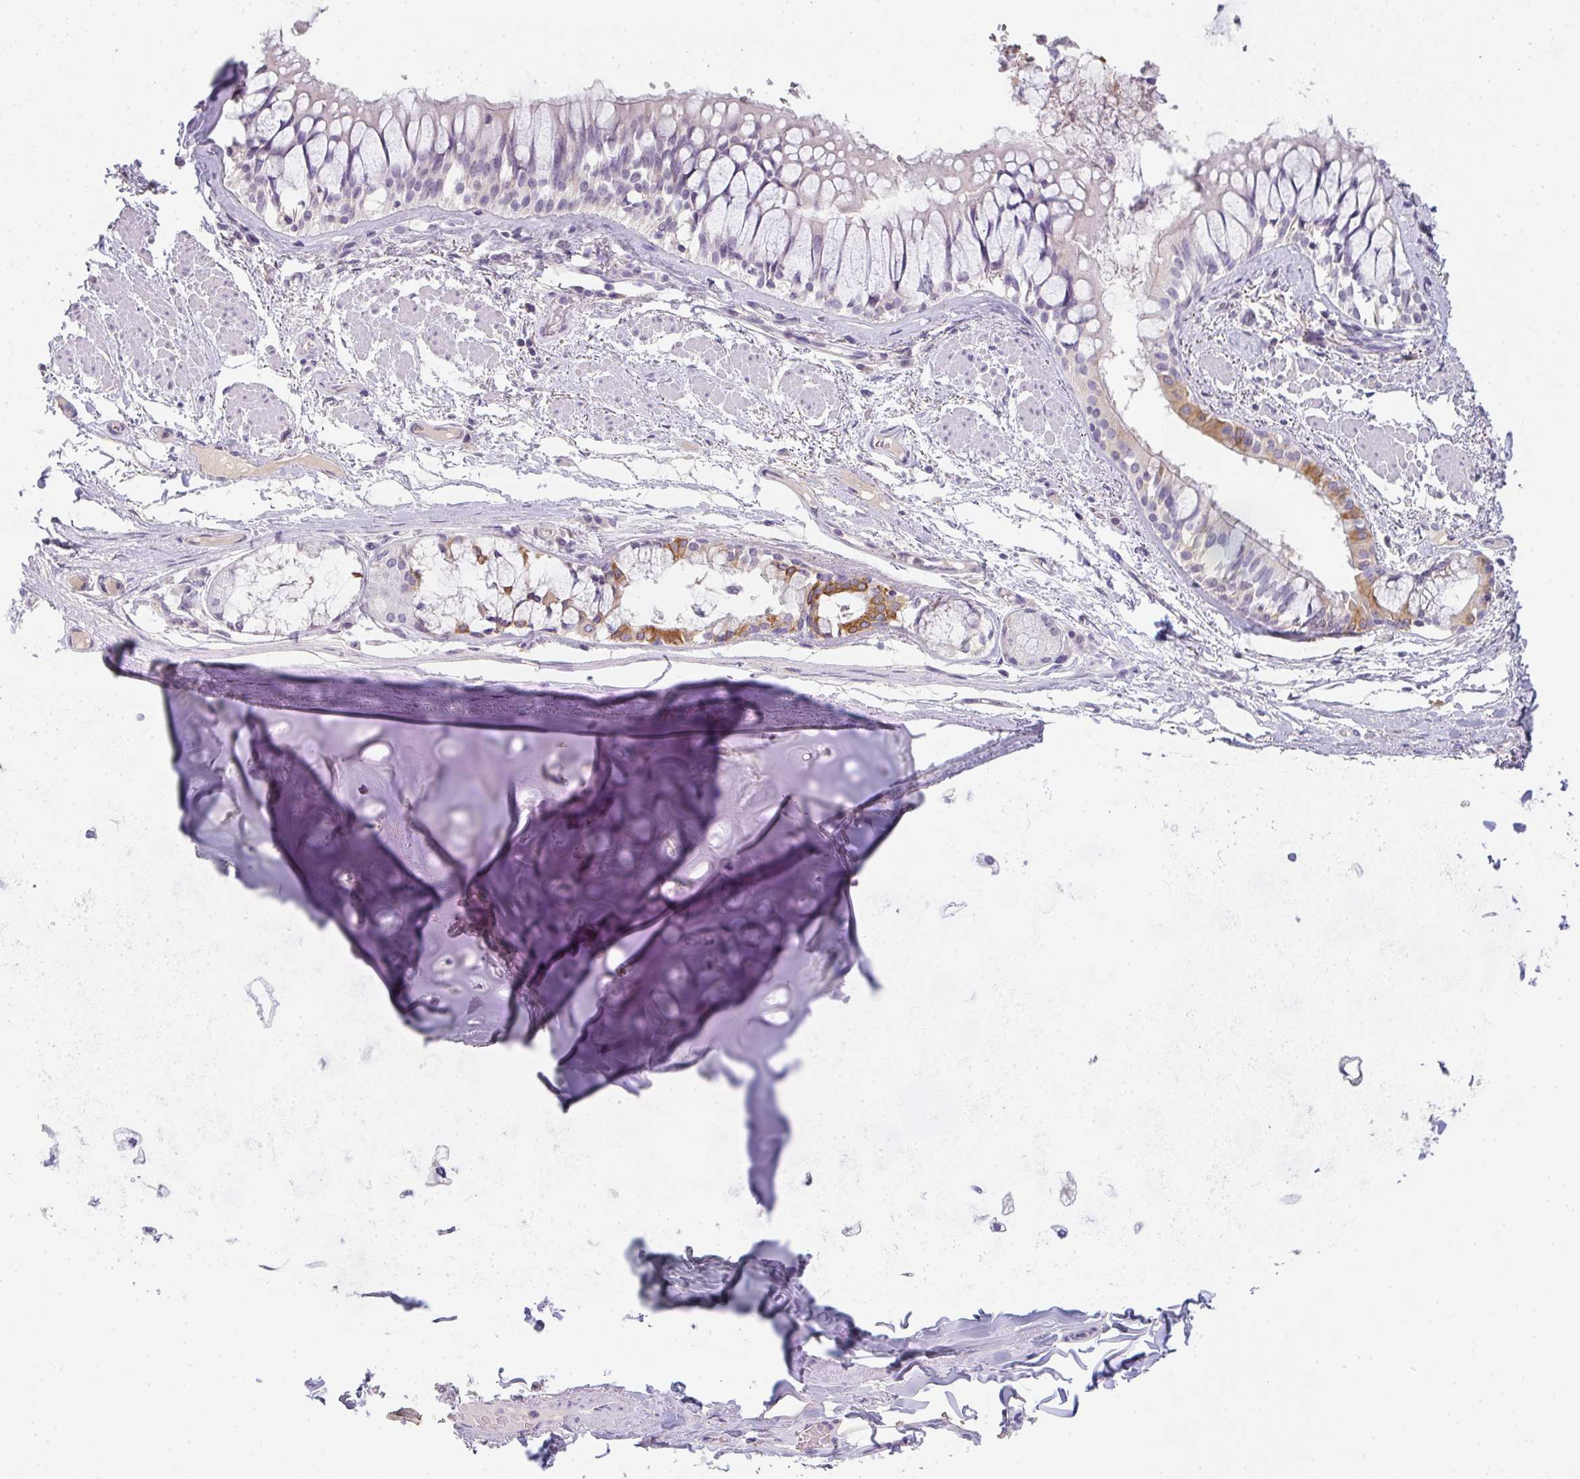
{"staining": {"intensity": "negative", "quantity": "none", "location": "none"}, "tissue": "adipose tissue", "cell_type": "Adipocytes", "image_type": "normal", "snomed": [{"axis": "morphology", "description": "Normal tissue, NOS"}, {"axis": "topography", "description": "Cartilage tissue"}, {"axis": "topography", "description": "Bronchus"}], "caption": "Immunohistochemical staining of normal adipose tissue exhibits no significant staining in adipocytes. The staining is performed using DAB brown chromogen with nuclei counter-stained in using hematoxylin.", "gene": "C1QTNF8", "patient": {"sex": "male", "age": 64}}